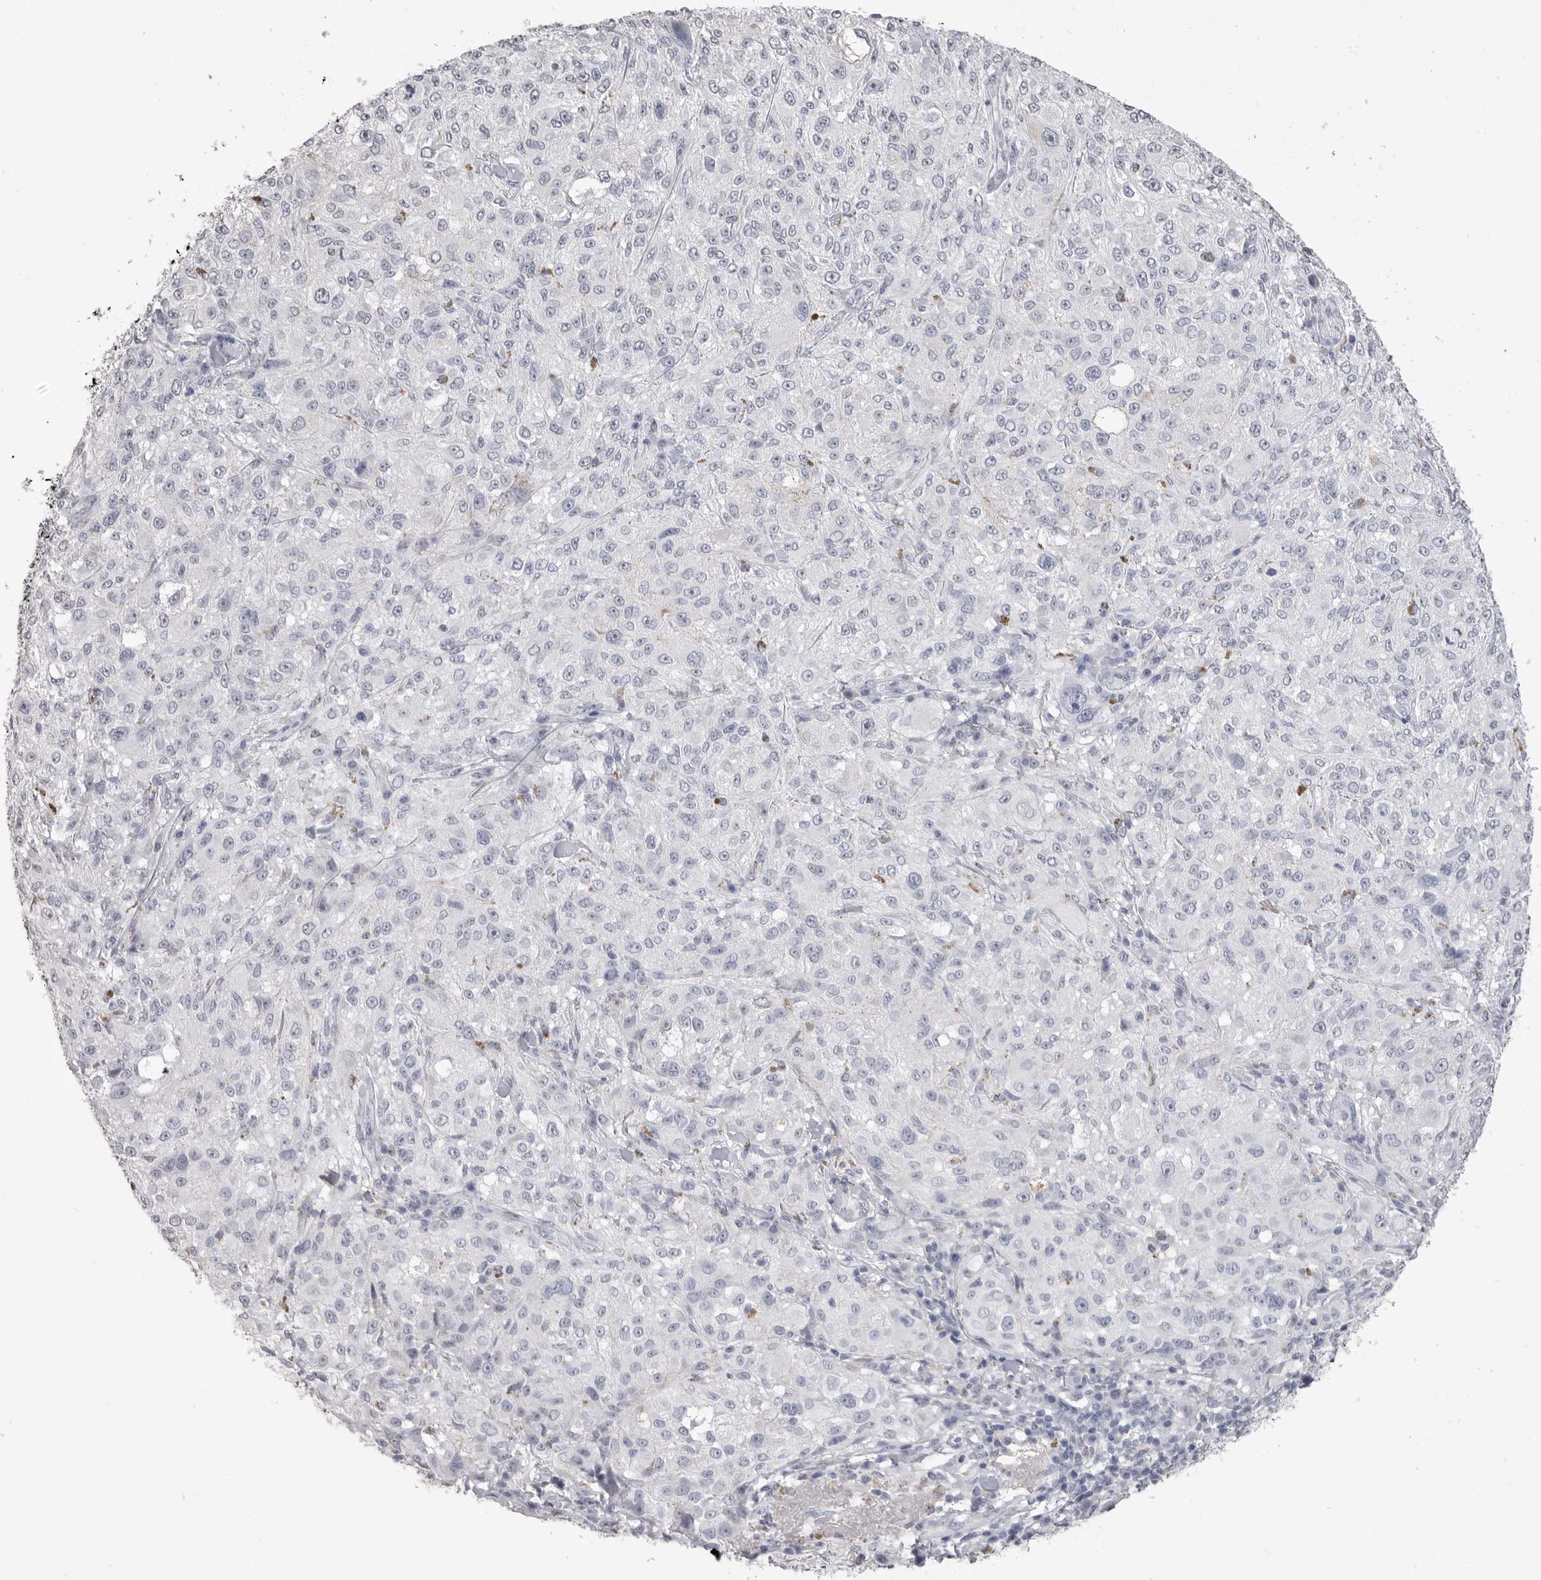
{"staining": {"intensity": "negative", "quantity": "none", "location": "none"}, "tissue": "melanoma", "cell_type": "Tumor cells", "image_type": "cancer", "snomed": [{"axis": "morphology", "description": "Necrosis, NOS"}, {"axis": "morphology", "description": "Malignant melanoma, NOS"}, {"axis": "topography", "description": "Skin"}], "caption": "Immunohistochemistry of human malignant melanoma displays no staining in tumor cells.", "gene": "ICAM5", "patient": {"sex": "female", "age": 87}}